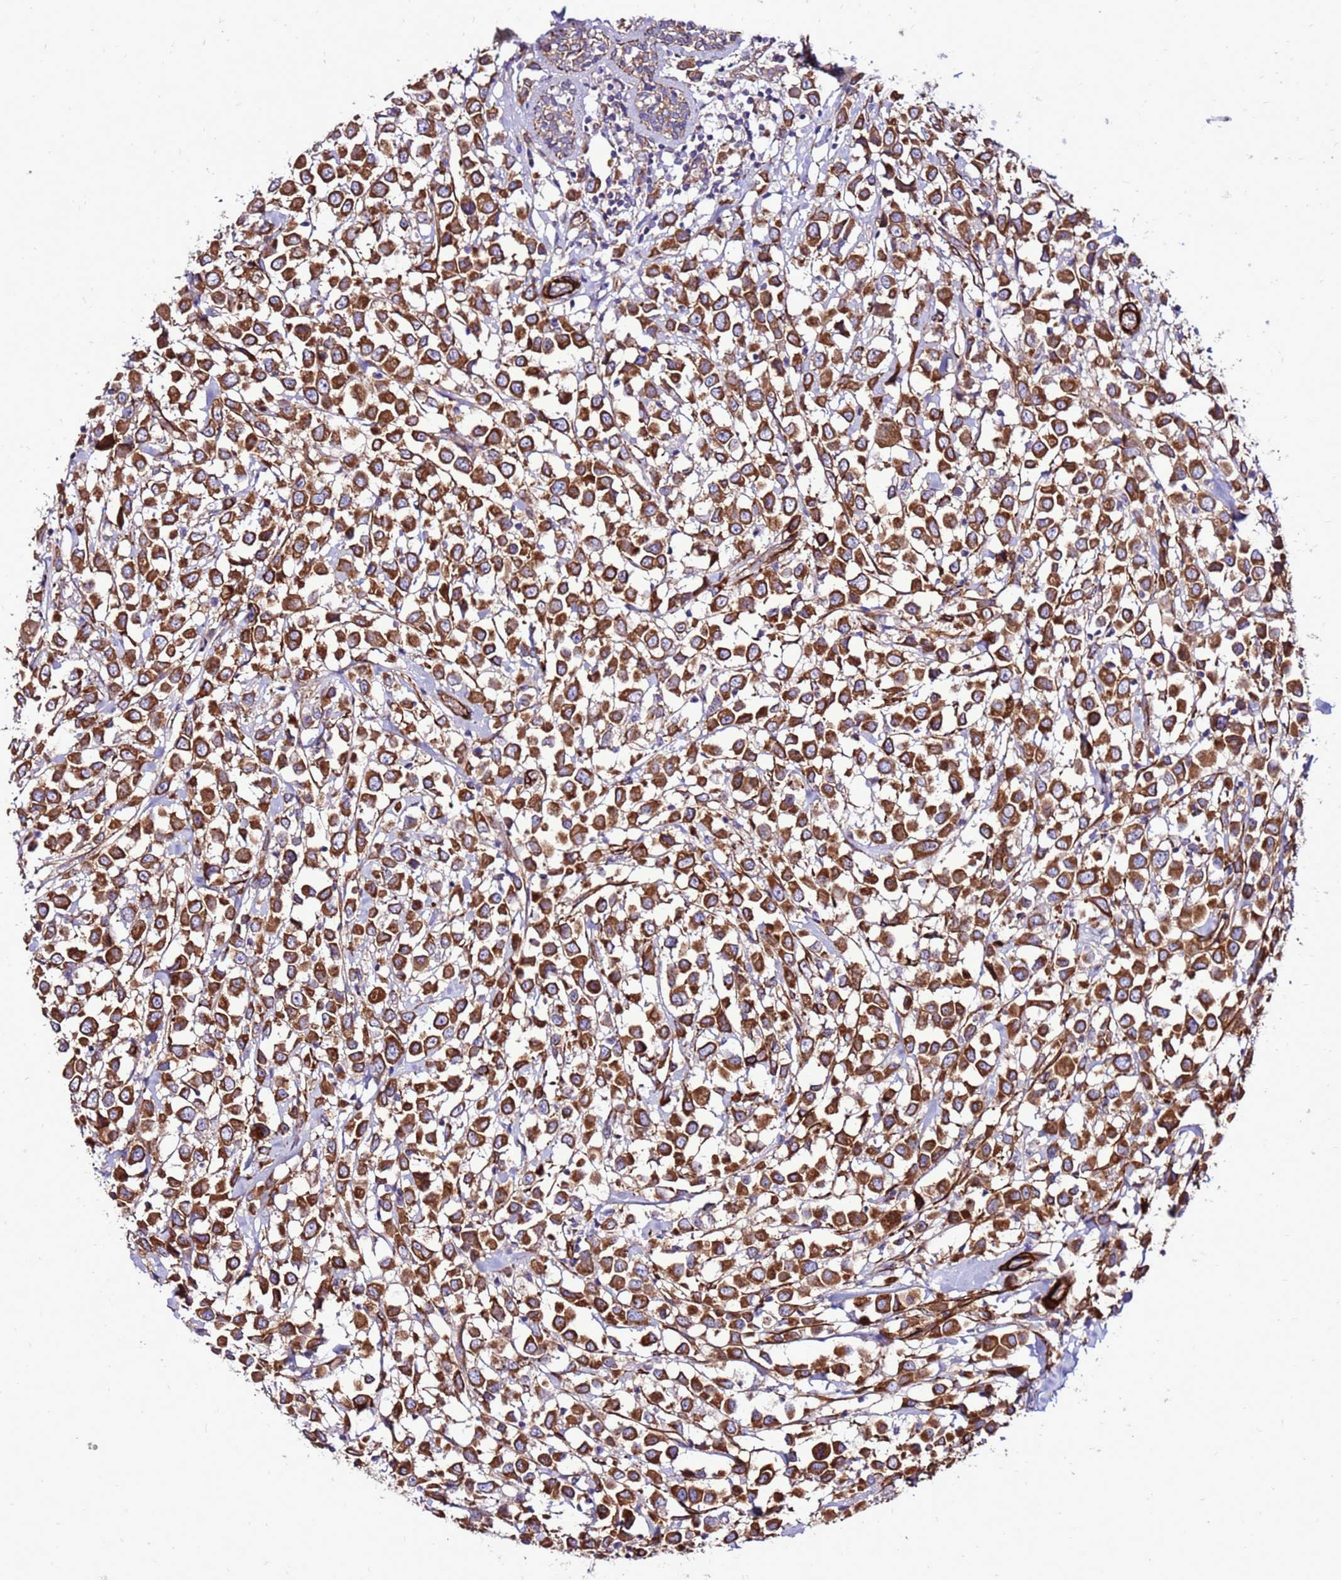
{"staining": {"intensity": "strong", "quantity": ">75%", "location": "cytoplasmic/membranous"}, "tissue": "breast cancer", "cell_type": "Tumor cells", "image_type": "cancer", "snomed": [{"axis": "morphology", "description": "Duct carcinoma"}, {"axis": "topography", "description": "Breast"}], "caption": "Intraductal carcinoma (breast) stained with DAB (3,3'-diaminobenzidine) immunohistochemistry (IHC) demonstrates high levels of strong cytoplasmic/membranous staining in approximately >75% of tumor cells.", "gene": "EI24", "patient": {"sex": "female", "age": 61}}